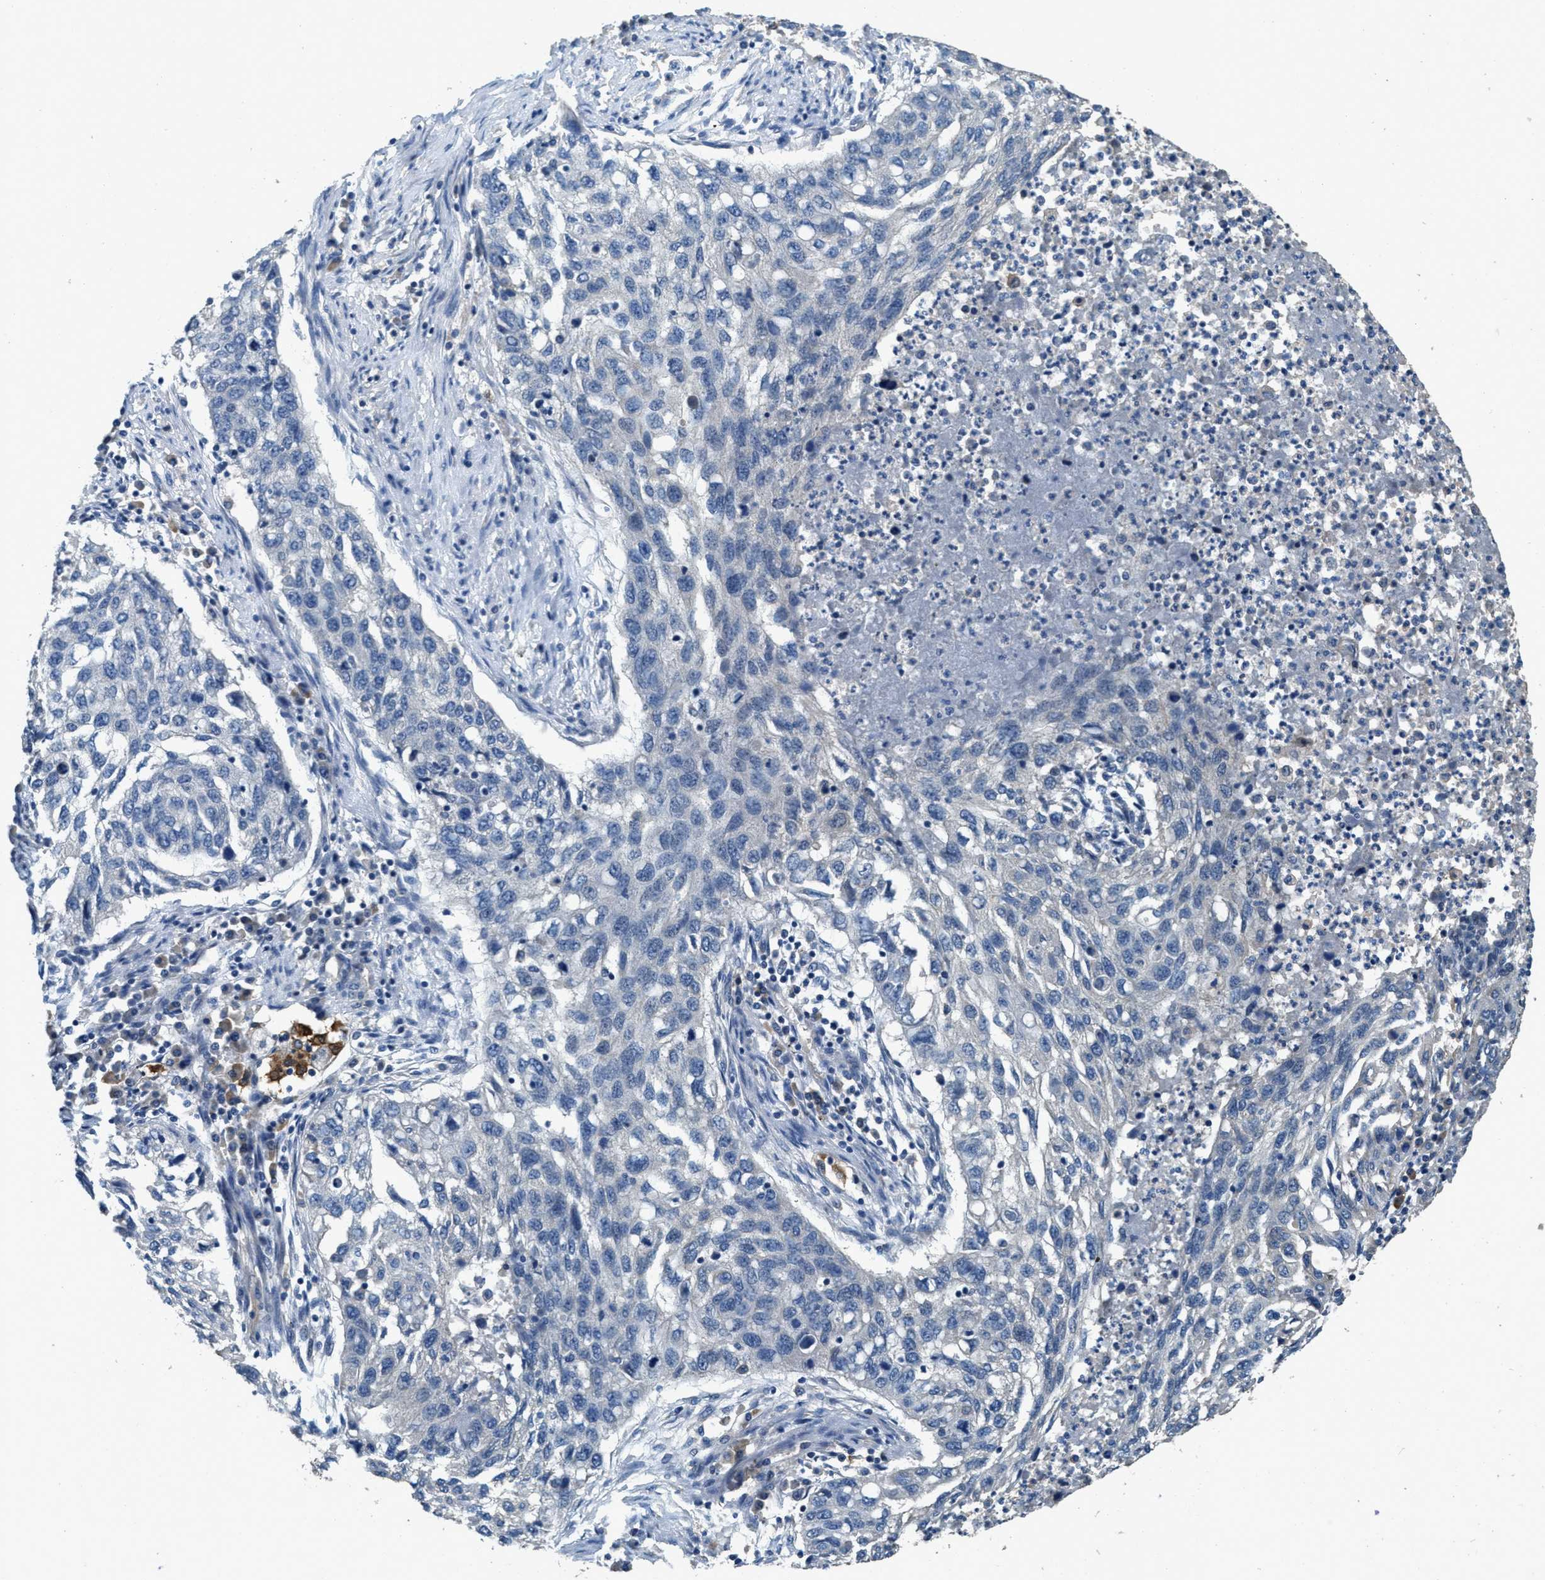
{"staining": {"intensity": "negative", "quantity": "none", "location": "none"}, "tissue": "lung cancer", "cell_type": "Tumor cells", "image_type": "cancer", "snomed": [{"axis": "morphology", "description": "Squamous cell carcinoma, NOS"}, {"axis": "topography", "description": "Lung"}], "caption": "Tumor cells are negative for brown protein staining in lung cancer (squamous cell carcinoma).", "gene": "DGKE", "patient": {"sex": "female", "age": 63}}